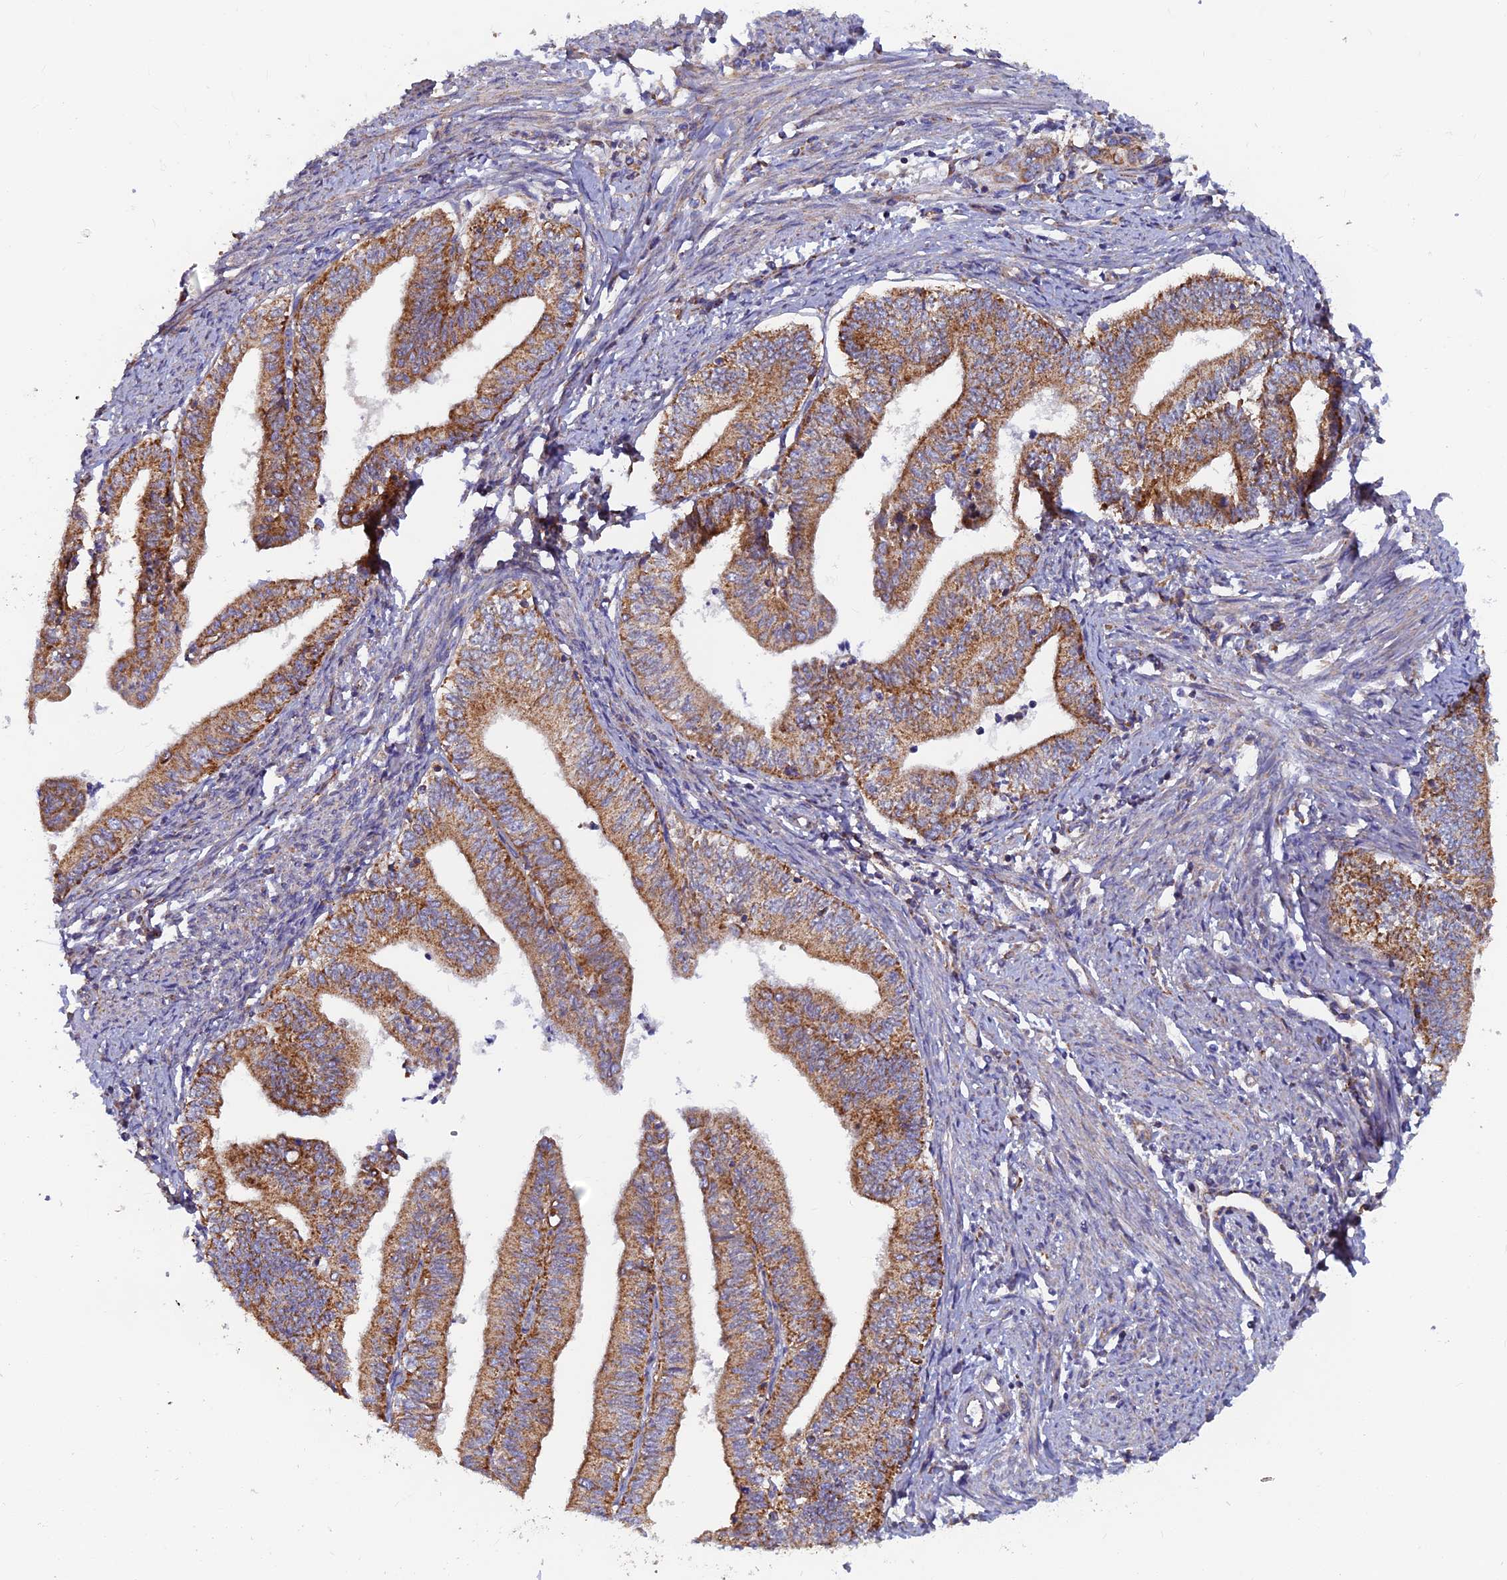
{"staining": {"intensity": "moderate", "quantity": ">75%", "location": "cytoplasmic/membranous"}, "tissue": "endometrial cancer", "cell_type": "Tumor cells", "image_type": "cancer", "snomed": [{"axis": "morphology", "description": "Adenocarcinoma, NOS"}, {"axis": "topography", "description": "Endometrium"}], "caption": "Immunohistochemical staining of human endometrial cancer (adenocarcinoma) shows medium levels of moderate cytoplasmic/membranous staining in about >75% of tumor cells.", "gene": "MRPS9", "patient": {"sex": "female", "age": 66}}